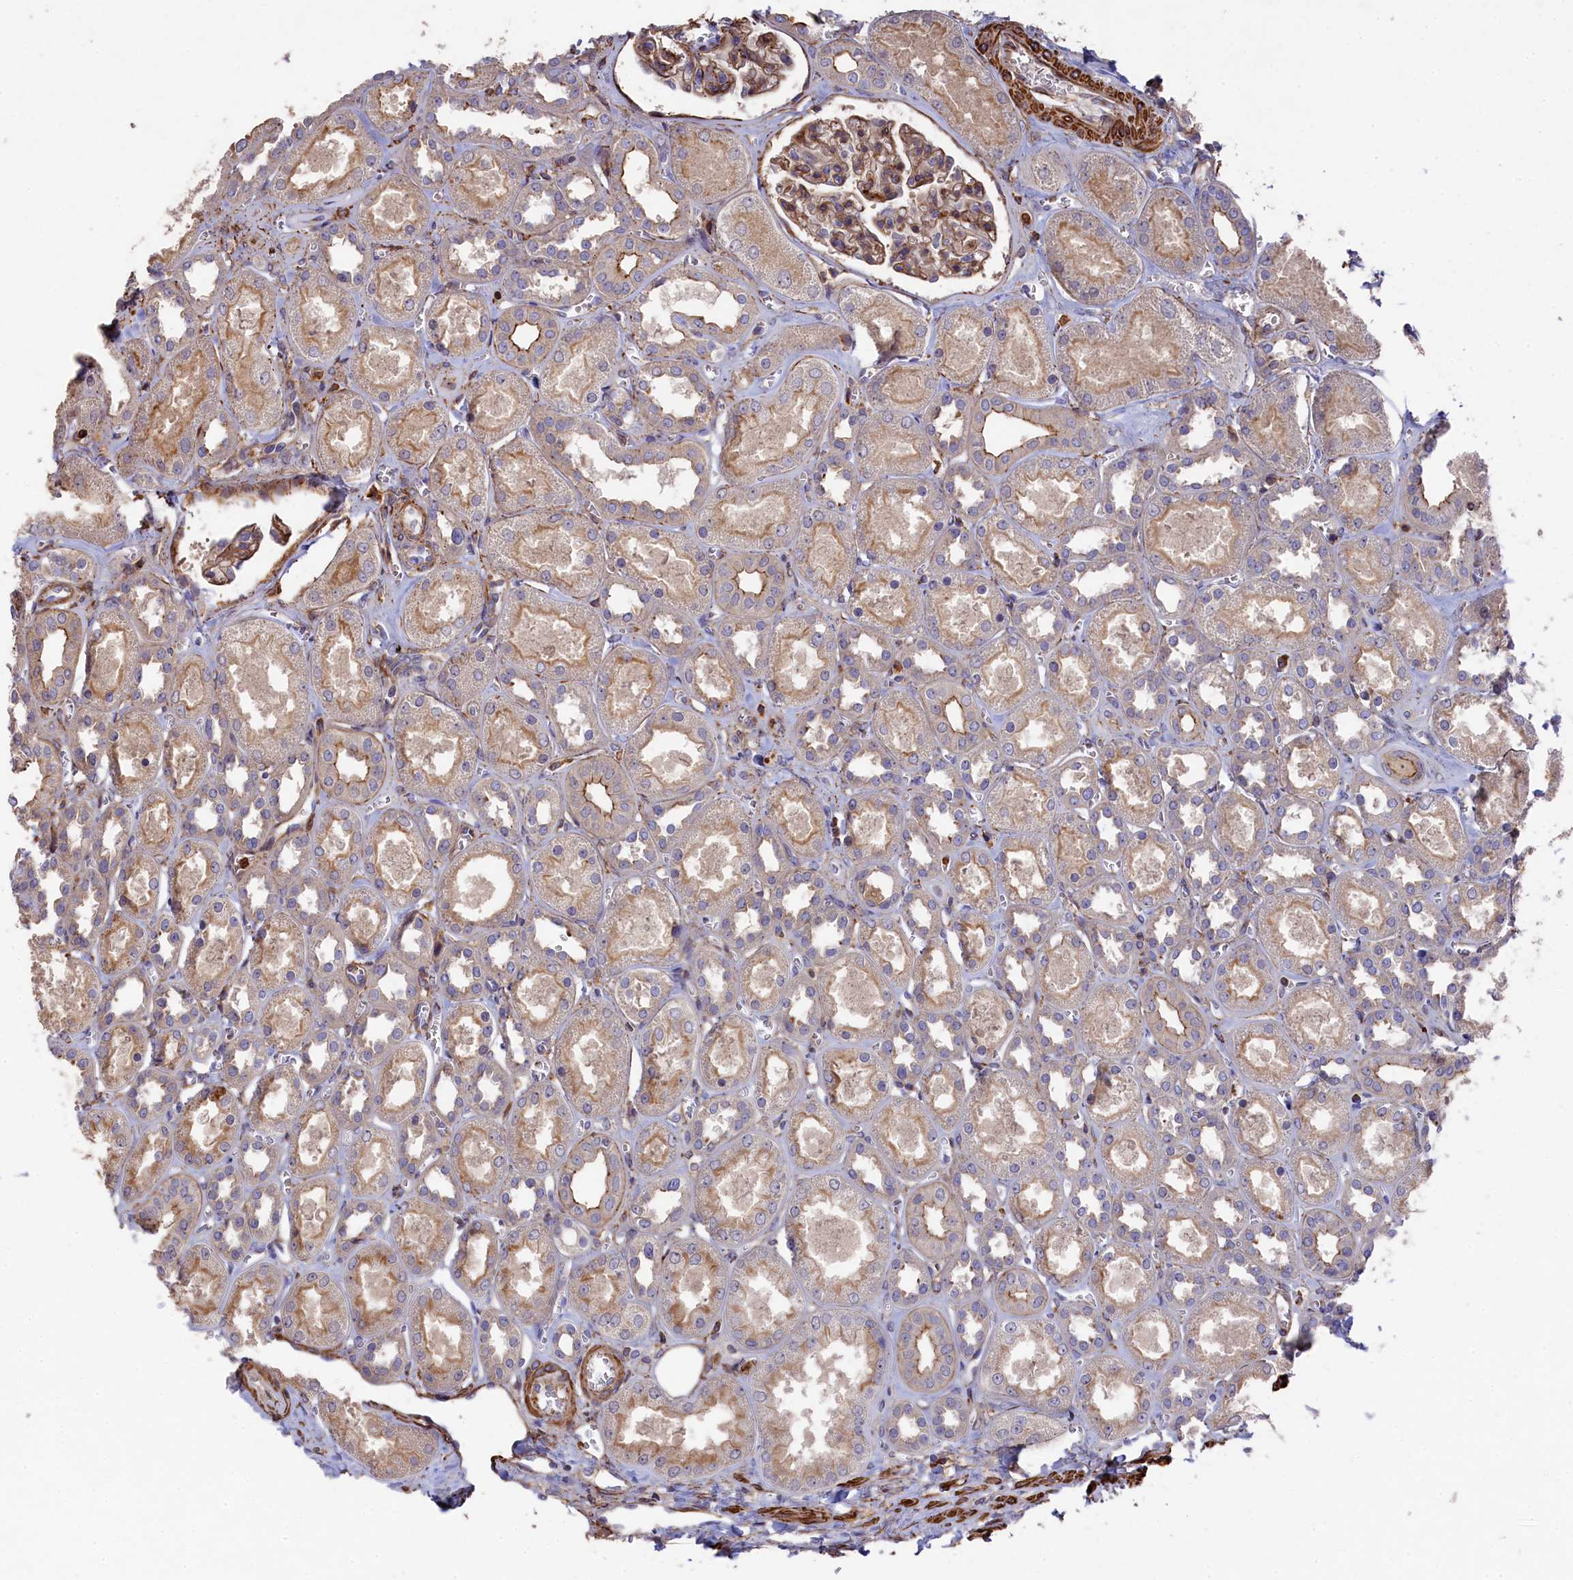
{"staining": {"intensity": "moderate", "quantity": "25%-75%", "location": "cytoplasmic/membranous"}, "tissue": "kidney", "cell_type": "Cells in glomeruli", "image_type": "normal", "snomed": [{"axis": "morphology", "description": "Normal tissue, NOS"}, {"axis": "morphology", "description": "Adenocarcinoma, NOS"}, {"axis": "topography", "description": "Kidney"}], "caption": "The micrograph exhibits a brown stain indicating the presence of a protein in the cytoplasmic/membranous of cells in glomeruli in kidney. Ihc stains the protein in brown and the nuclei are stained blue.", "gene": "RAPSN", "patient": {"sex": "female", "age": 68}}